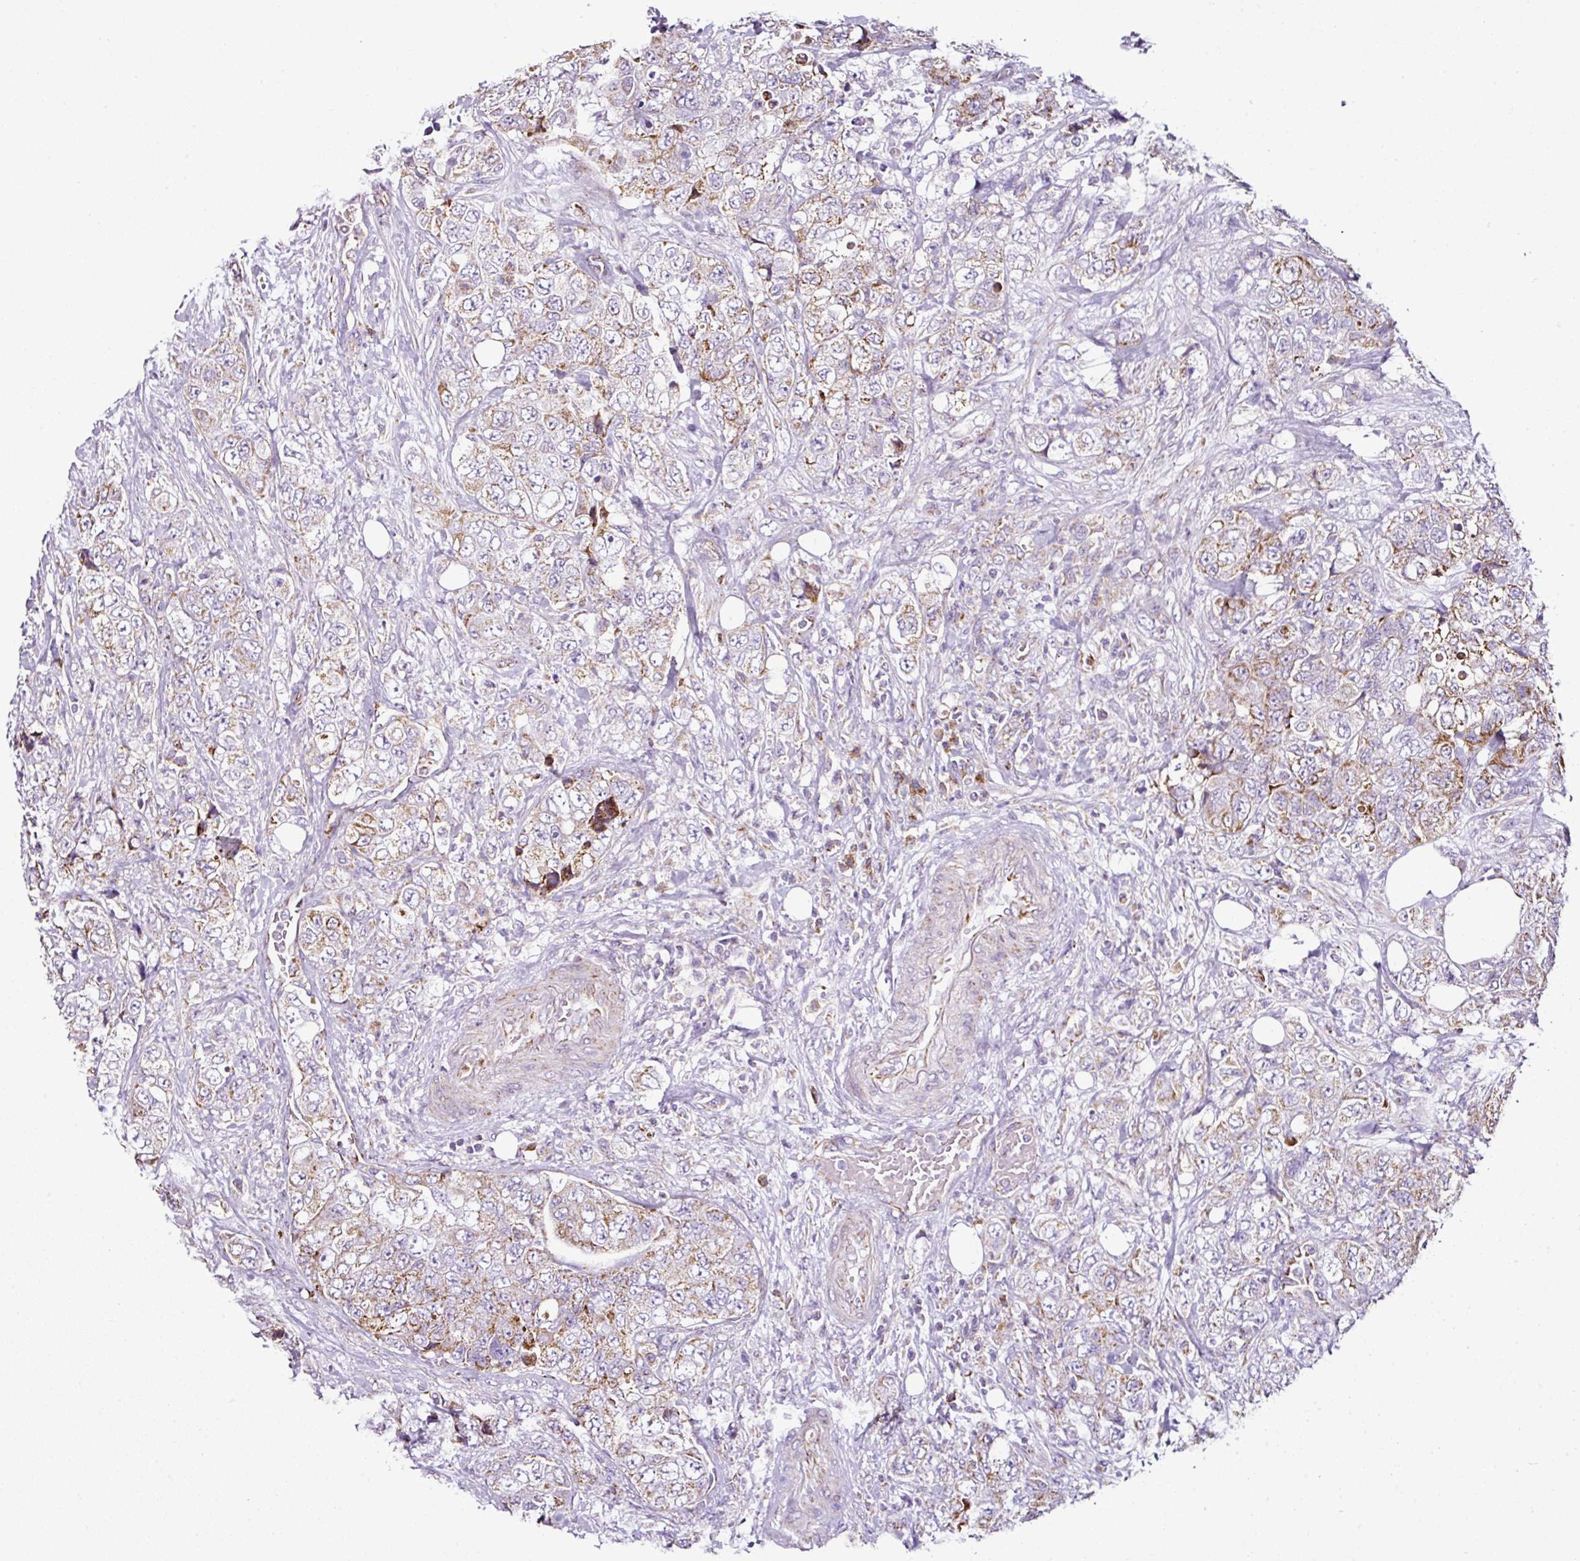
{"staining": {"intensity": "moderate", "quantity": "25%-75%", "location": "cytoplasmic/membranous"}, "tissue": "urothelial cancer", "cell_type": "Tumor cells", "image_type": "cancer", "snomed": [{"axis": "morphology", "description": "Urothelial carcinoma, High grade"}, {"axis": "topography", "description": "Urinary bladder"}], "caption": "Immunohistochemistry (IHC) (DAB (3,3'-diaminobenzidine)) staining of urothelial cancer exhibits moderate cytoplasmic/membranous protein positivity in about 25%-75% of tumor cells.", "gene": "DPAGT1", "patient": {"sex": "female", "age": 78}}